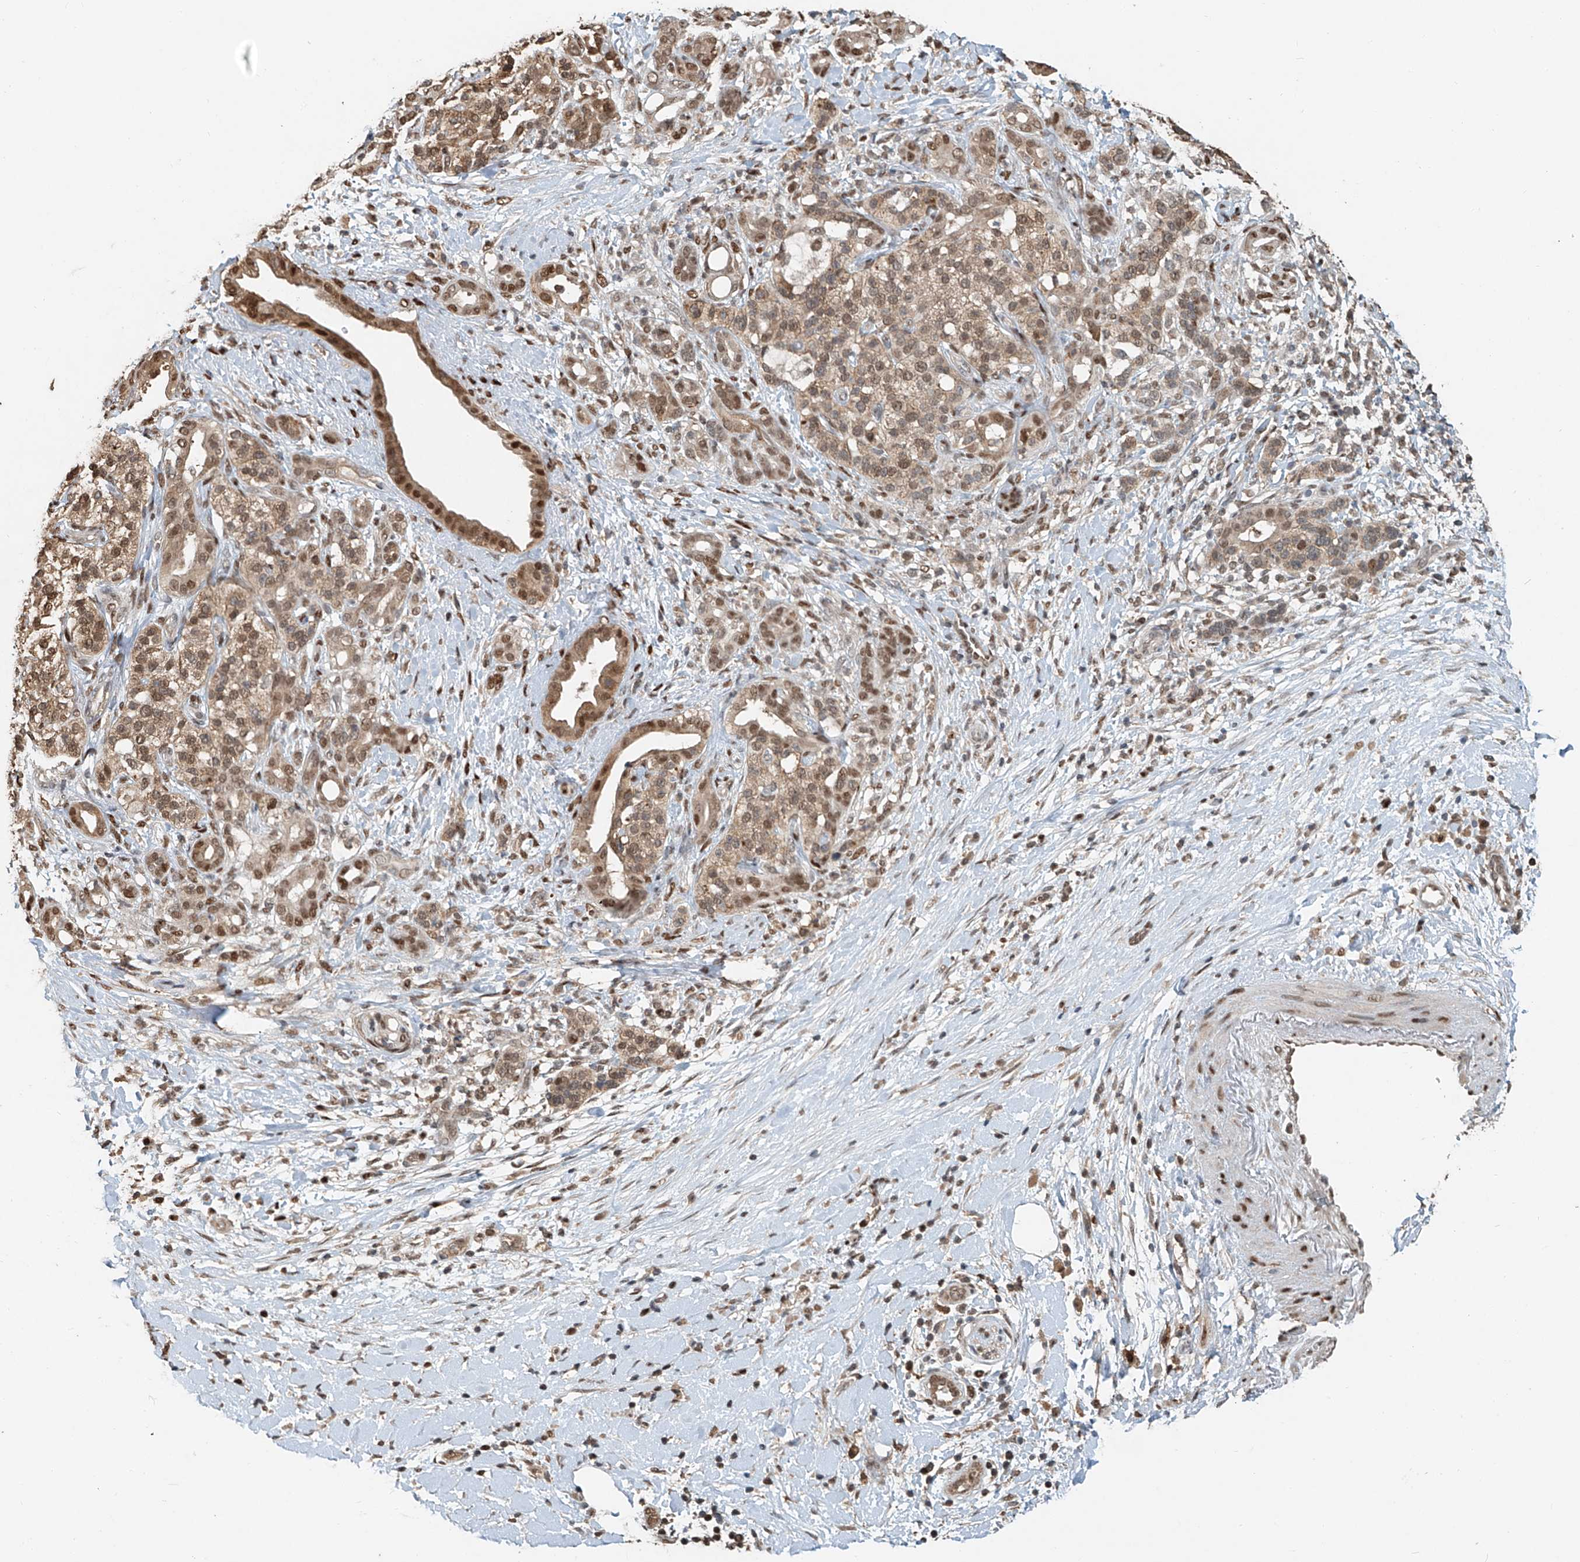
{"staining": {"intensity": "moderate", "quantity": ">75%", "location": "cytoplasmic/membranous,nuclear"}, "tissue": "pancreatic cancer", "cell_type": "Tumor cells", "image_type": "cancer", "snomed": [{"axis": "morphology", "description": "Adenocarcinoma, NOS"}, {"axis": "topography", "description": "Pancreas"}], "caption": "This histopathology image shows immunohistochemistry (IHC) staining of human pancreatic cancer (adenocarcinoma), with medium moderate cytoplasmic/membranous and nuclear positivity in approximately >75% of tumor cells.", "gene": "RMND1", "patient": {"sex": "male", "age": 58}}